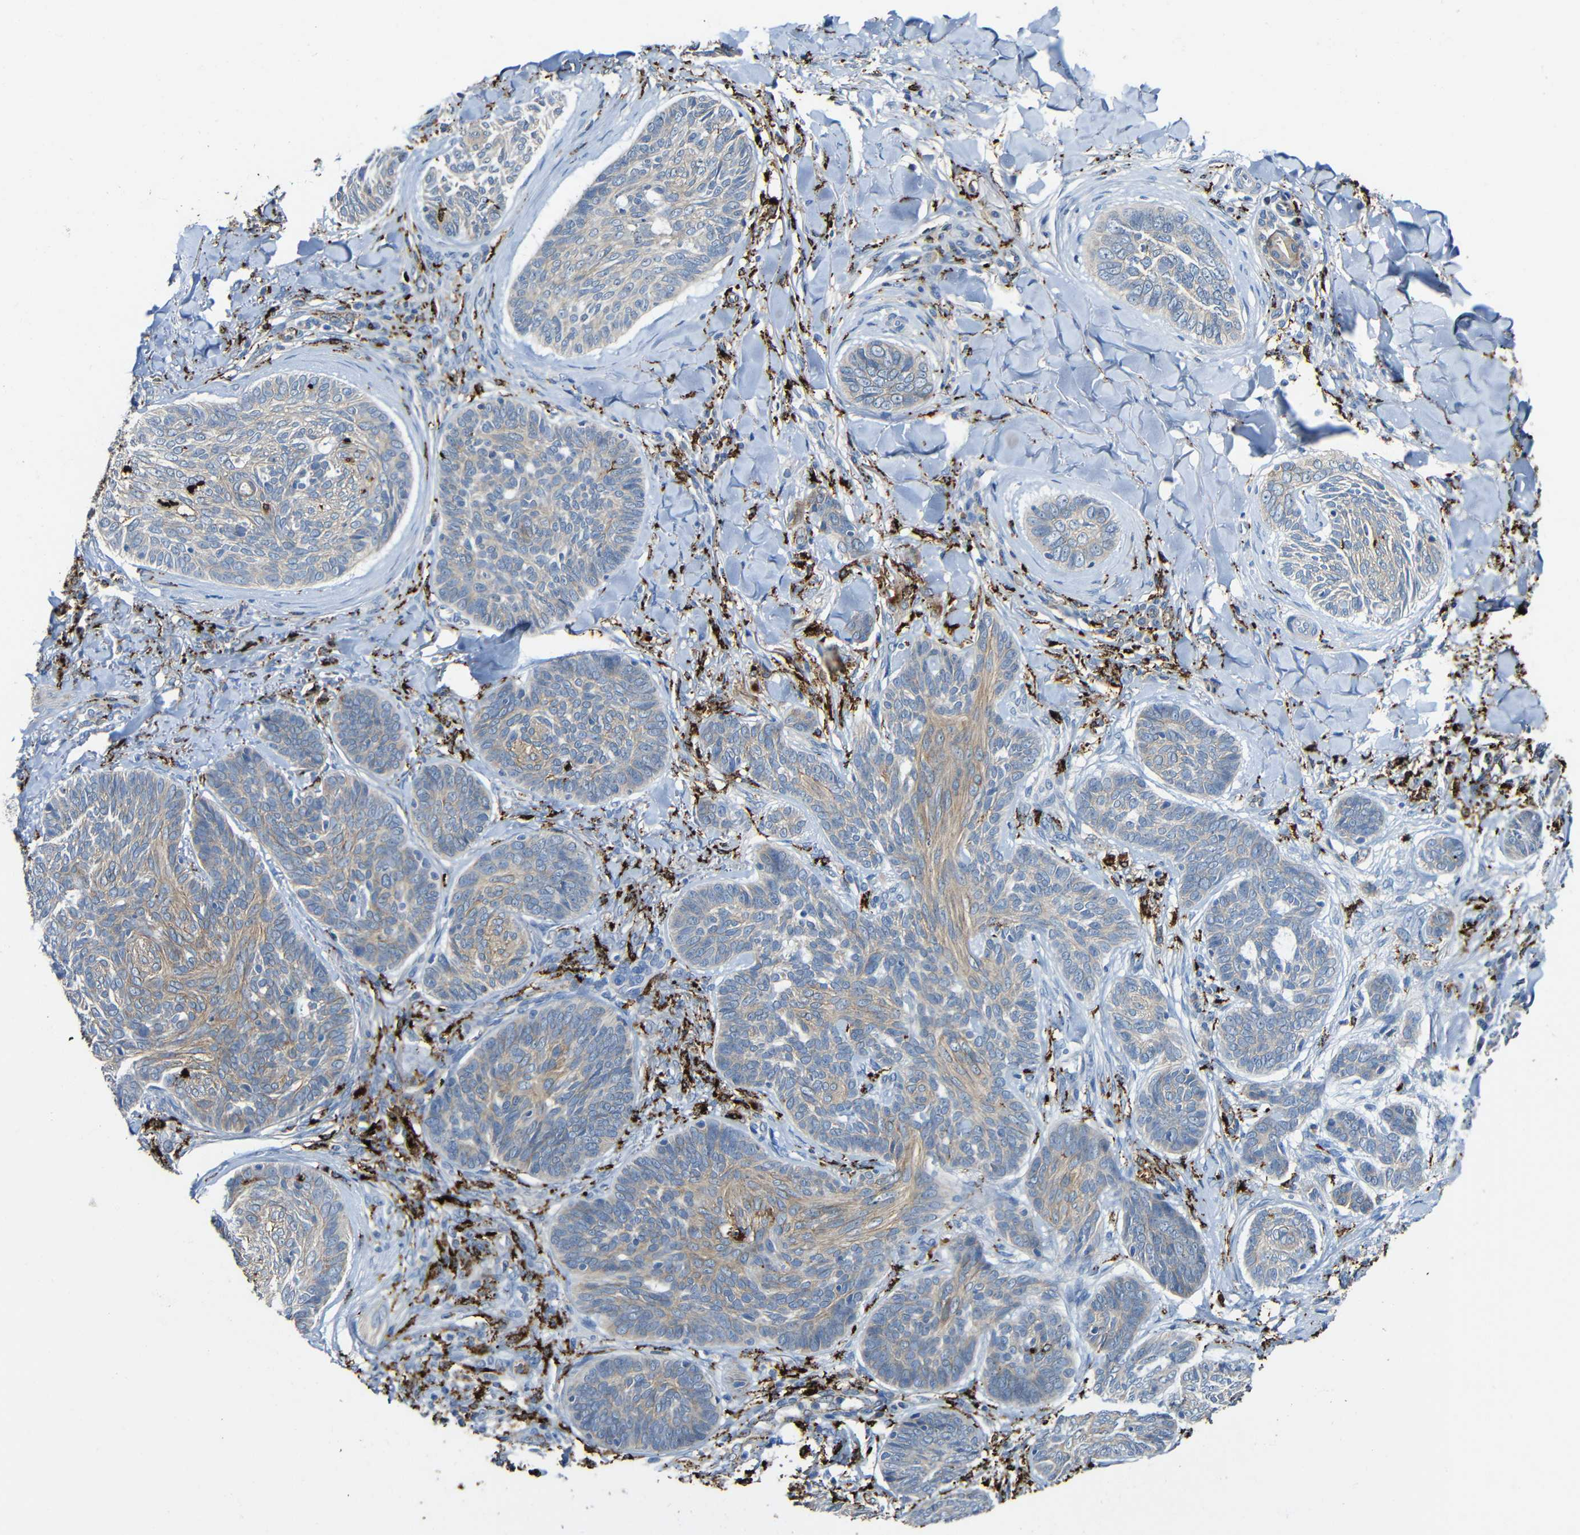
{"staining": {"intensity": "weak", "quantity": ">75%", "location": "cytoplasmic/membranous"}, "tissue": "skin cancer", "cell_type": "Tumor cells", "image_type": "cancer", "snomed": [{"axis": "morphology", "description": "Basal cell carcinoma"}, {"axis": "topography", "description": "Skin"}], "caption": "Skin cancer tissue shows weak cytoplasmic/membranous expression in approximately >75% of tumor cells, visualized by immunohistochemistry.", "gene": "HLA-DMA", "patient": {"sex": "male", "age": 43}}